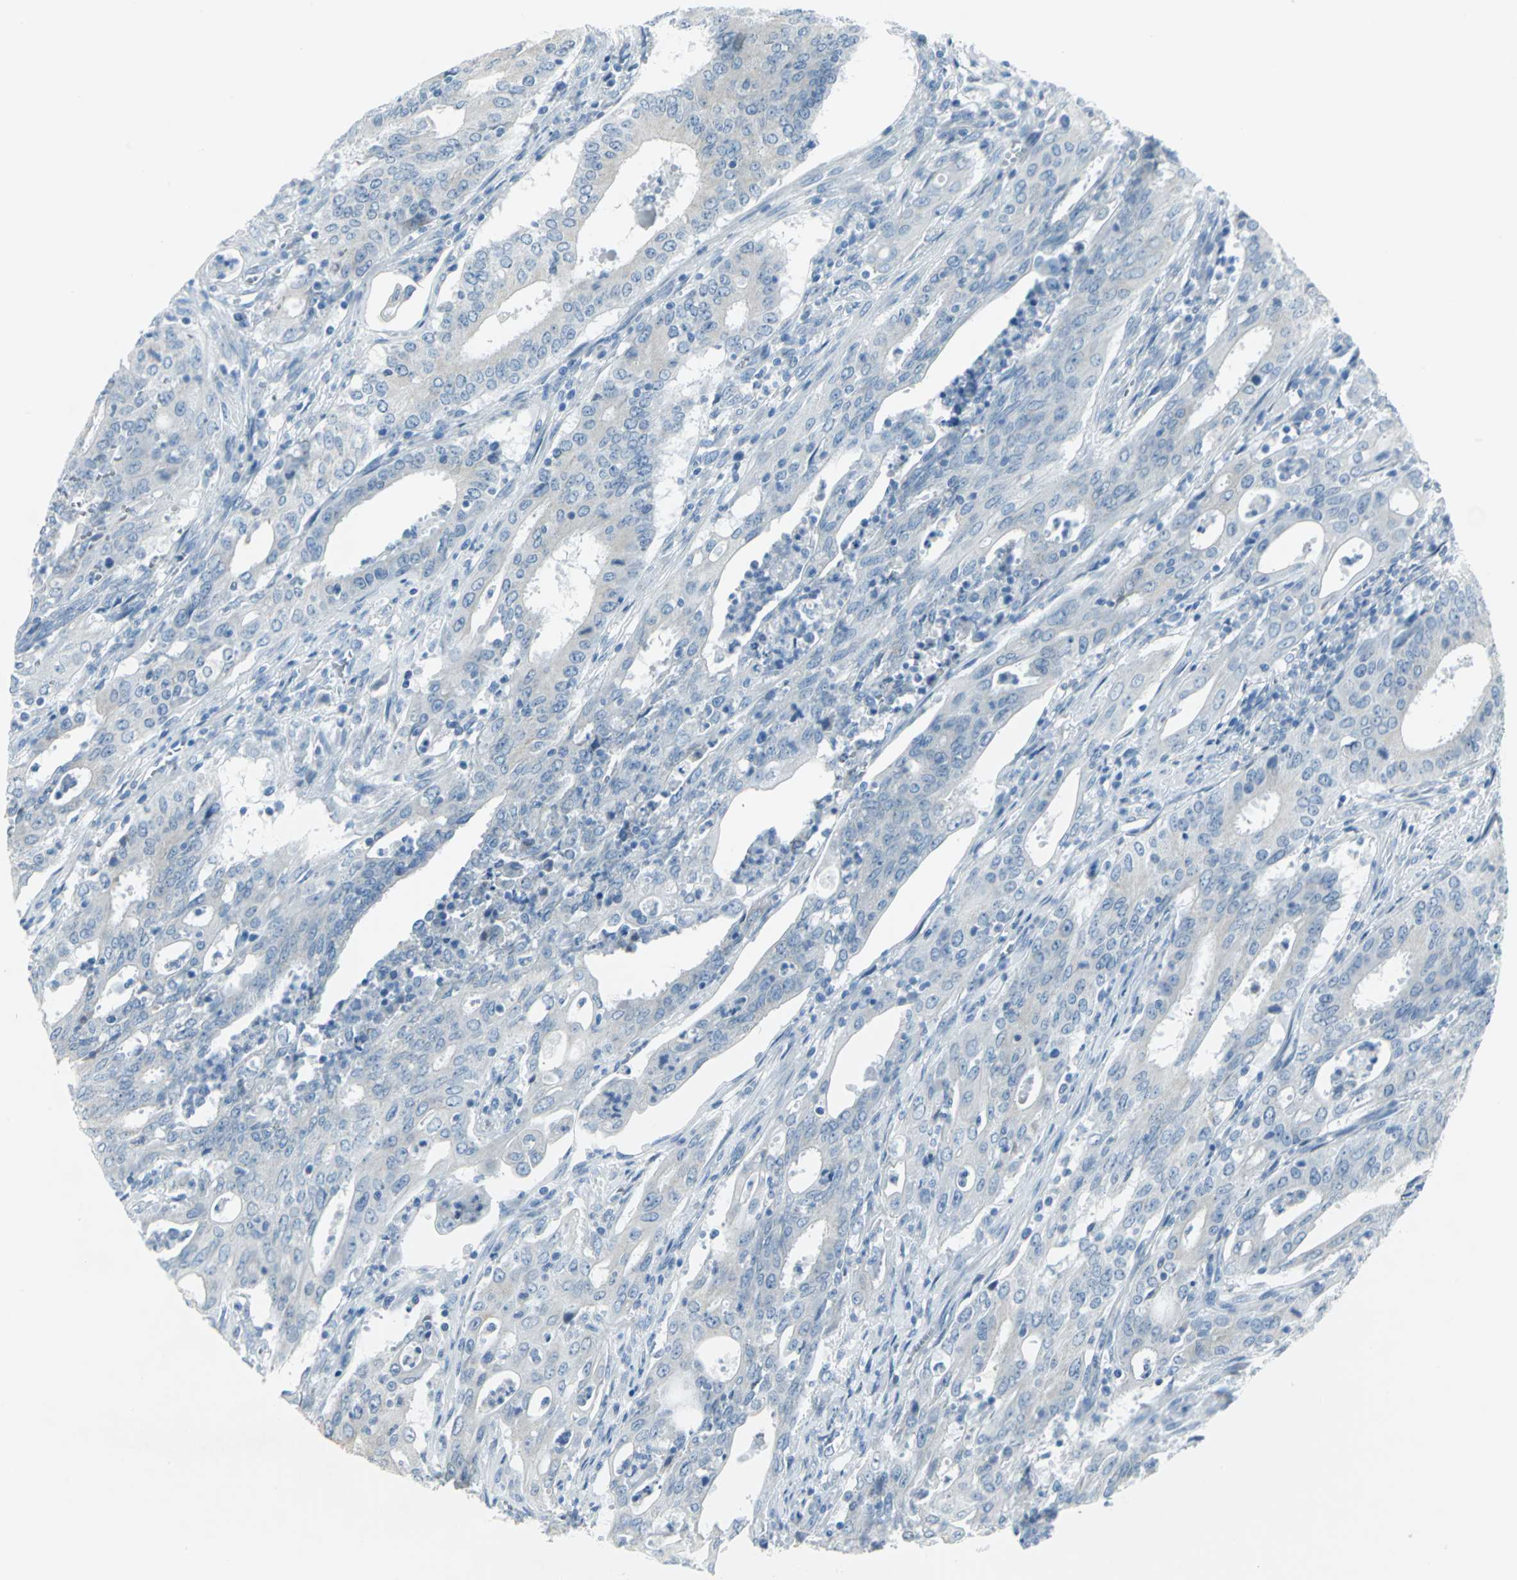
{"staining": {"intensity": "weak", "quantity": "25%-75%", "location": "cytoplasmic/membranous"}, "tissue": "cervical cancer", "cell_type": "Tumor cells", "image_type": "cancer", "snomed": [{"axis": "morphology", "description": "Adenocarcinoma, NOS"}, {"axis": "topography", "description": "Cervix"}], "caption": "Weak cytoplasmic/membranous positivity is present in approximately 25%-75% of tumor cells in cervical adenocarcinoma.", "gene": "CYB5A", "patient": {"sex": "female", "age": 44}}